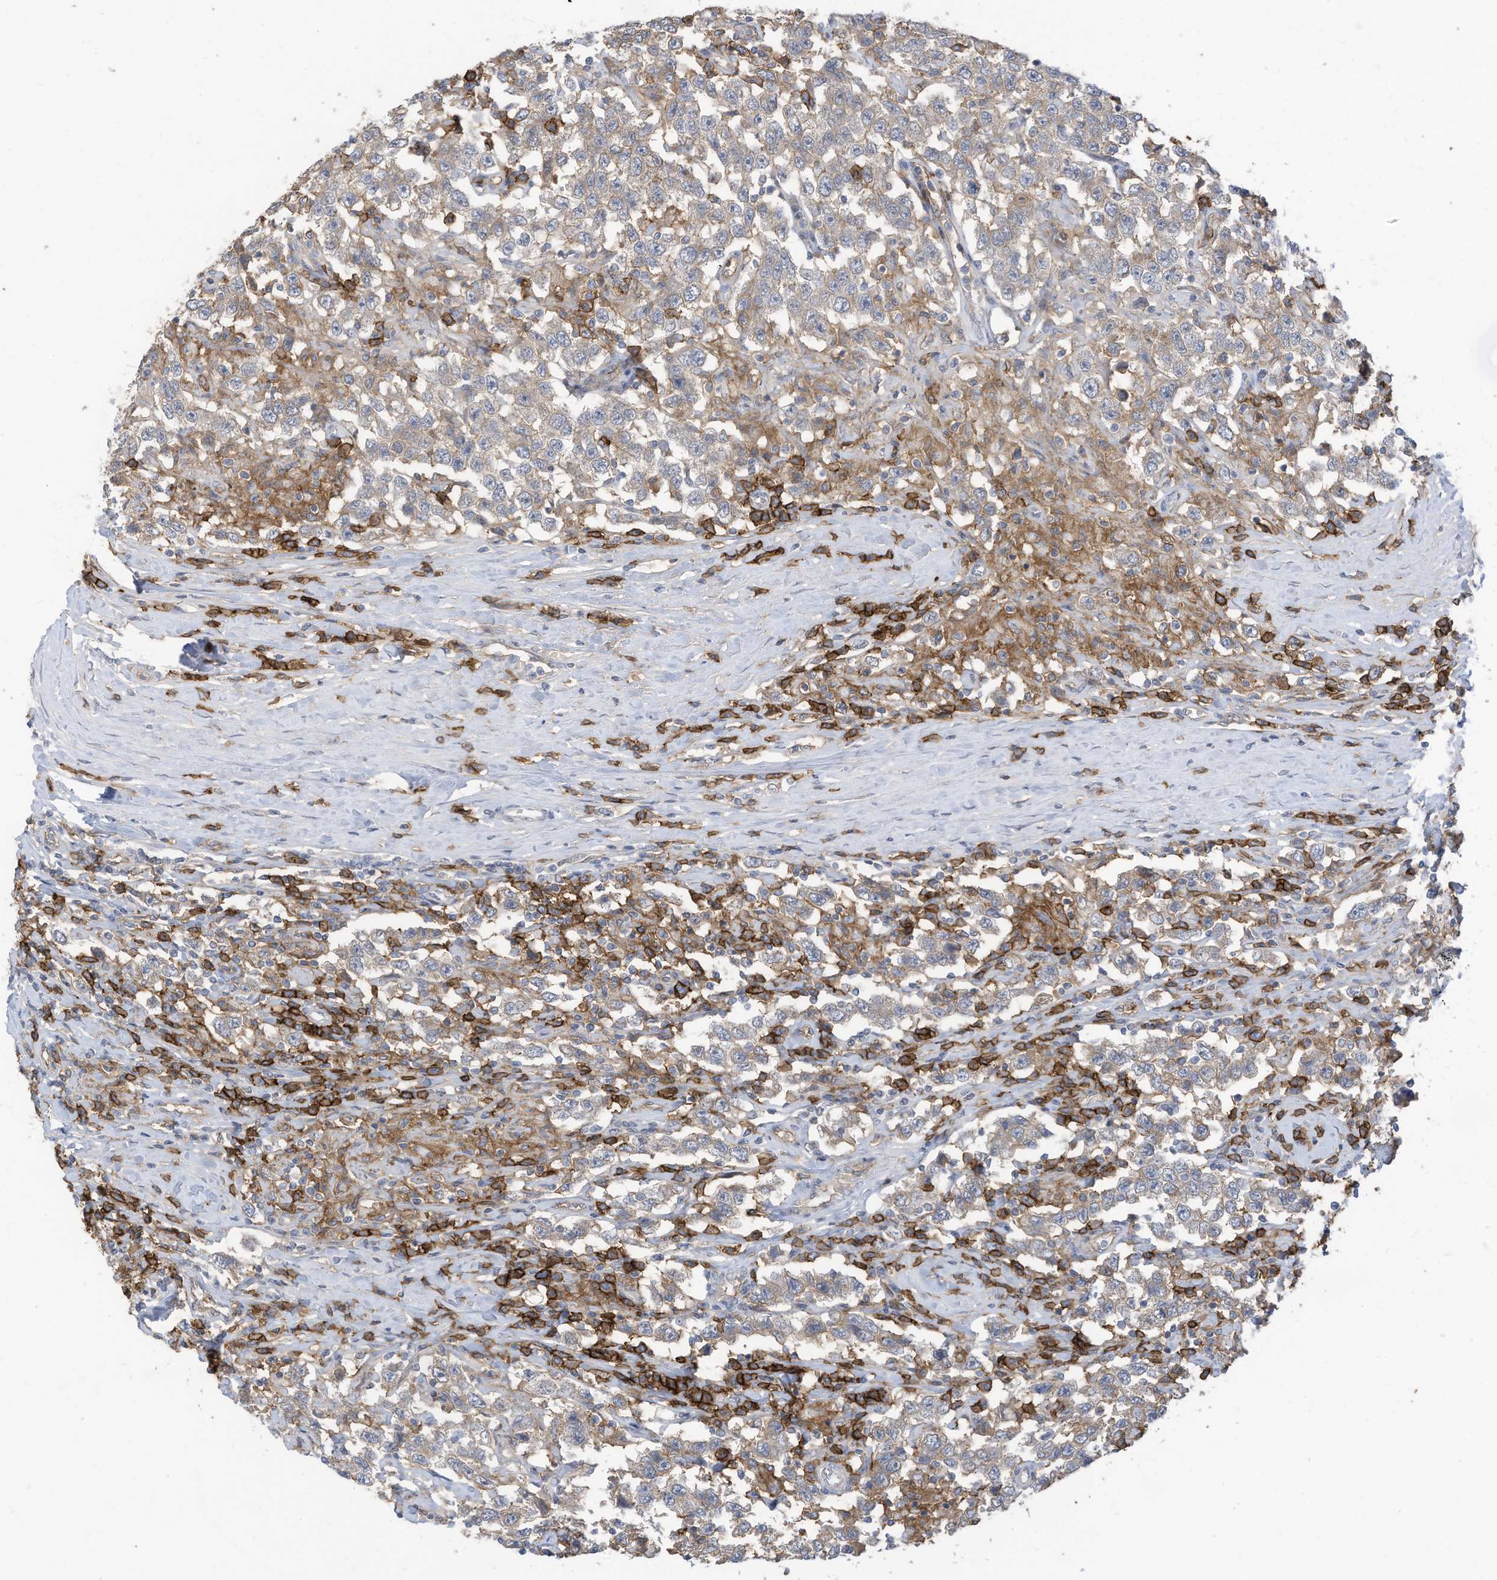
{"staining": {"intensity": "negative", "quantity": "none", "location": "none"}, "tissue": "testis cancer", "cell_type": "Tumor cells", "image_type": "cancer", "snomed": [{"axis": "morphology", "description": "Seminoma, NOS"}, {"axis": "topography", "description": "Testis"}], "caption": "An immunohistochemistry (IHC) histopathology image of testis cancer (seminoma) is shown. There is no staining in tumor cells of testis cancer (seminoma).", "gene": "SLC1A5", "patient": {"sex": "male", "age": 41}}